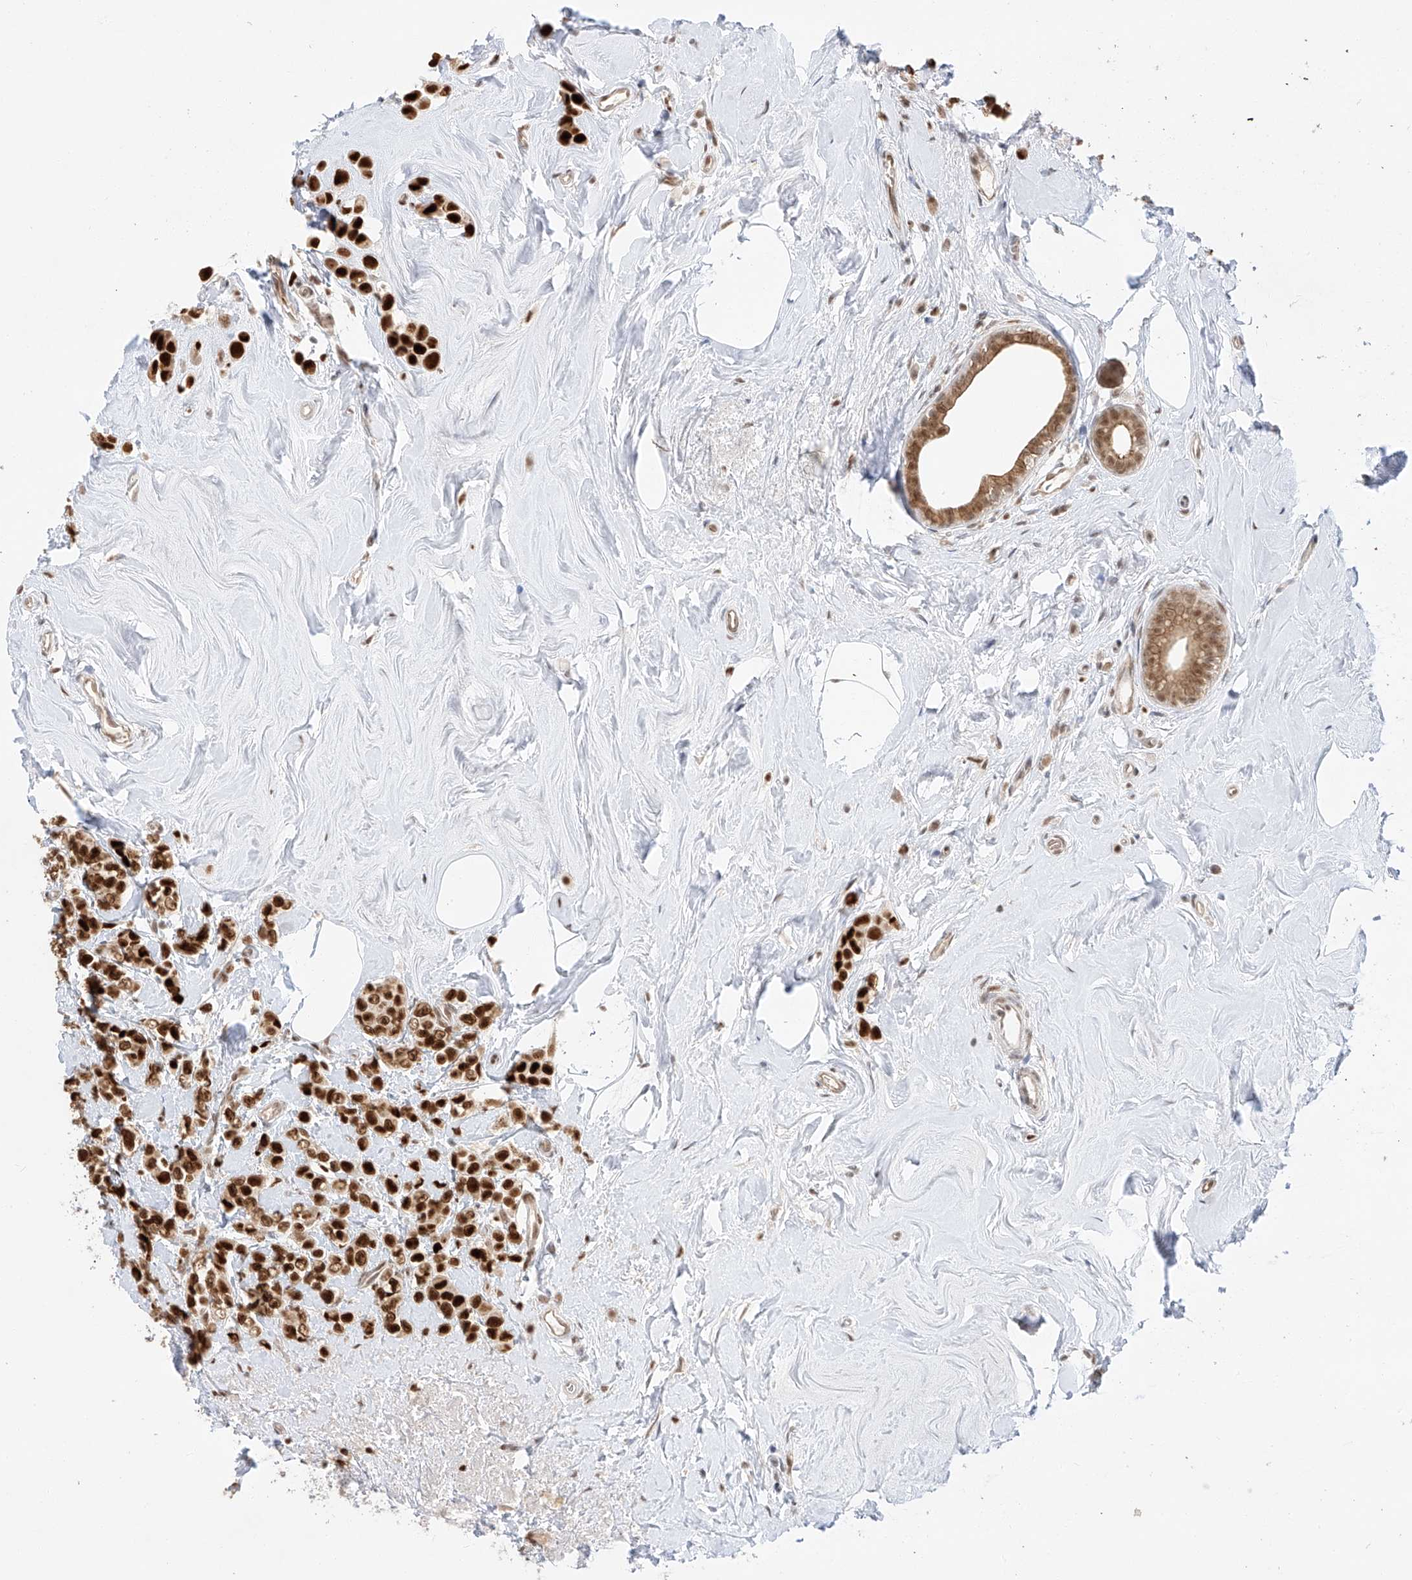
{"staining": {"intensity": "strong", "quantity": ">75%", "location": "nuclear"}, "tissue": "breast cancer", "cell_type": "Tumor cells", "image_type": "cancer", "snomed": [{"axis": "morphology", "description": "Lobular carcinoma"}, {"axis": "topography", "description": "Breast"}], "caption": "Immunohistochemical staining of breast lobular carcinoma demonstrates high levels of strong nuclear protein staining in about >75% of tumor cells.", "gene": "POGK", "patient": {"sex": "female", "age": 47}}